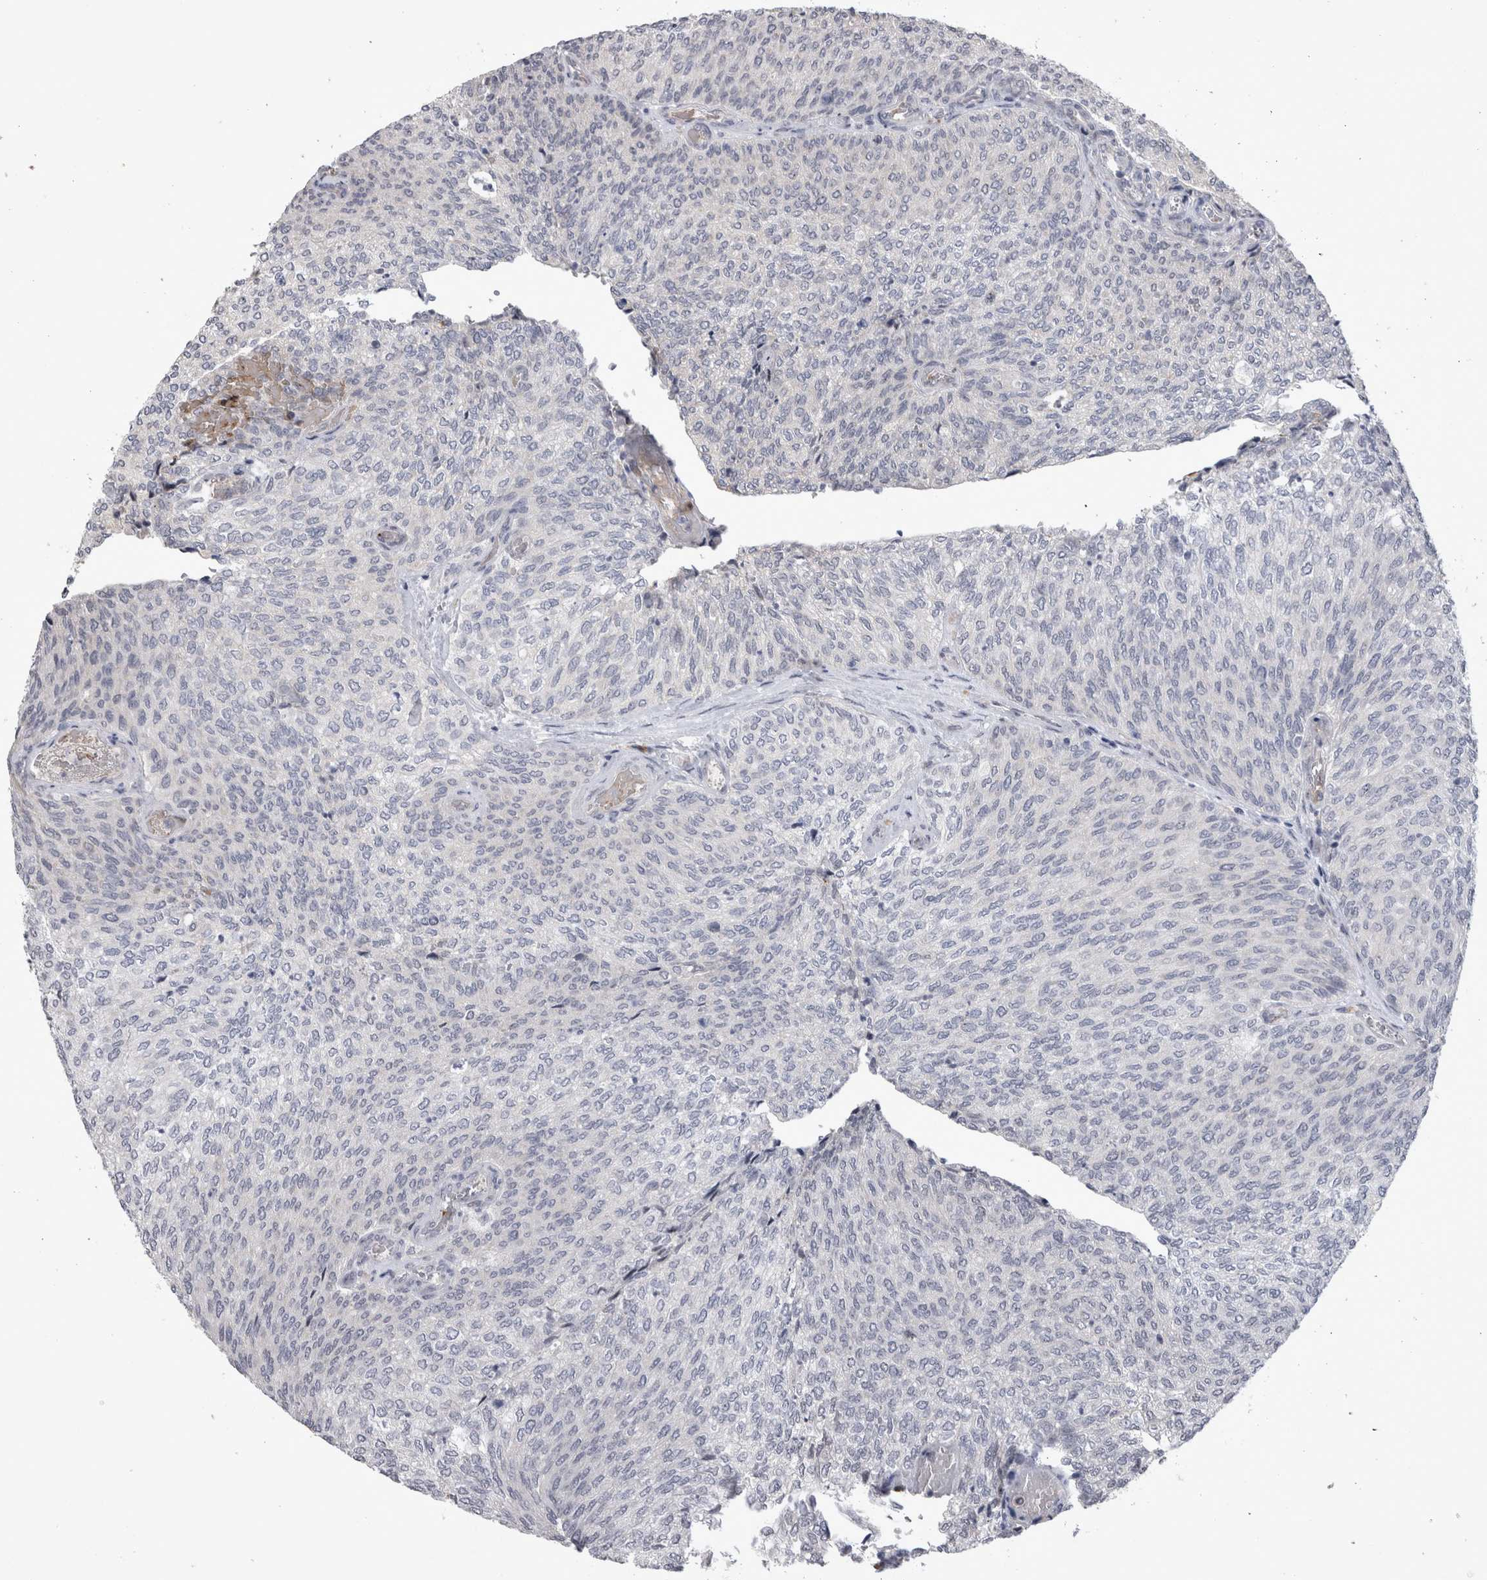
{"staining": {"intensity": "negative", "quantity": "none", "location": "none"}, "tissue": "urothelial cancer", "cell_type": "Tumor cells", "image_type": "cancer", "snomed": [{"axis": "morphology", "description": "Urothelial carcinoma, Low grade"}, {"axis": "topography", "description": "Urinary bladder"}], "caption": "IHC histopathology image of human urothelial carcinoma (low-grade) stained for a protein (brown), which shows no expression in tumor cells.", "gene": "IFI44", "patient": {"sex": "female", "age": 79}}